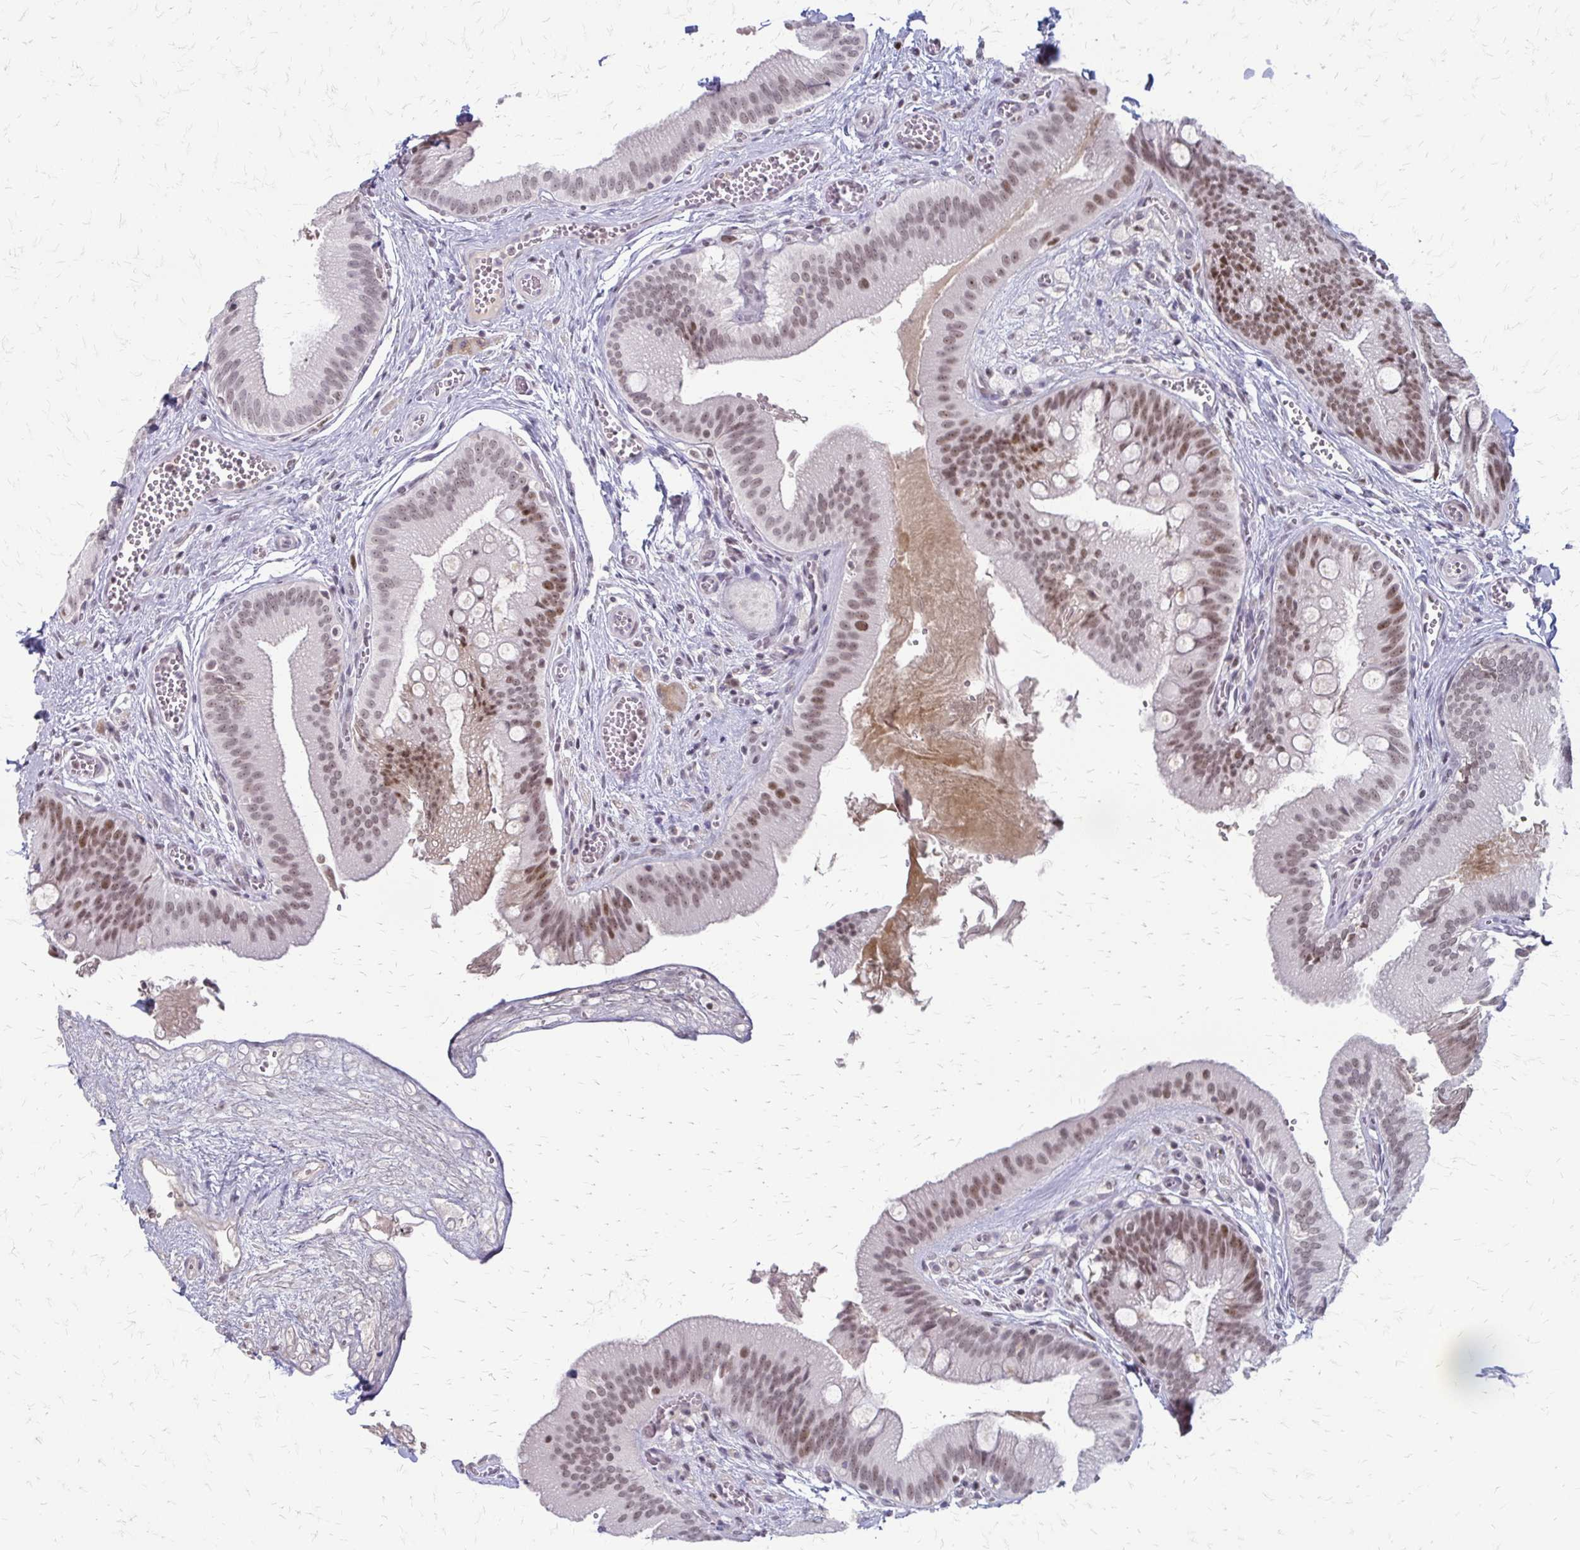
{"staining": {"intensity": "moderate", "quantity": ">75%", "location": "nuclear"}, "tissue": "gallbladder", "cell_type": "Glandular cells", "image_type": "normal", "snomed": [{"axis": "morphology", "description": "Normal tissue, NOS"}, {"axis": "topography", "description": "Gallbladder"}], "caption": "Glandular cells reveal medium levels of moderate nuclear staining in about >75% of cells in unremarkable human gallbladder.", "gene": "EED", "patient": {"sex": "male", "age": 17}}